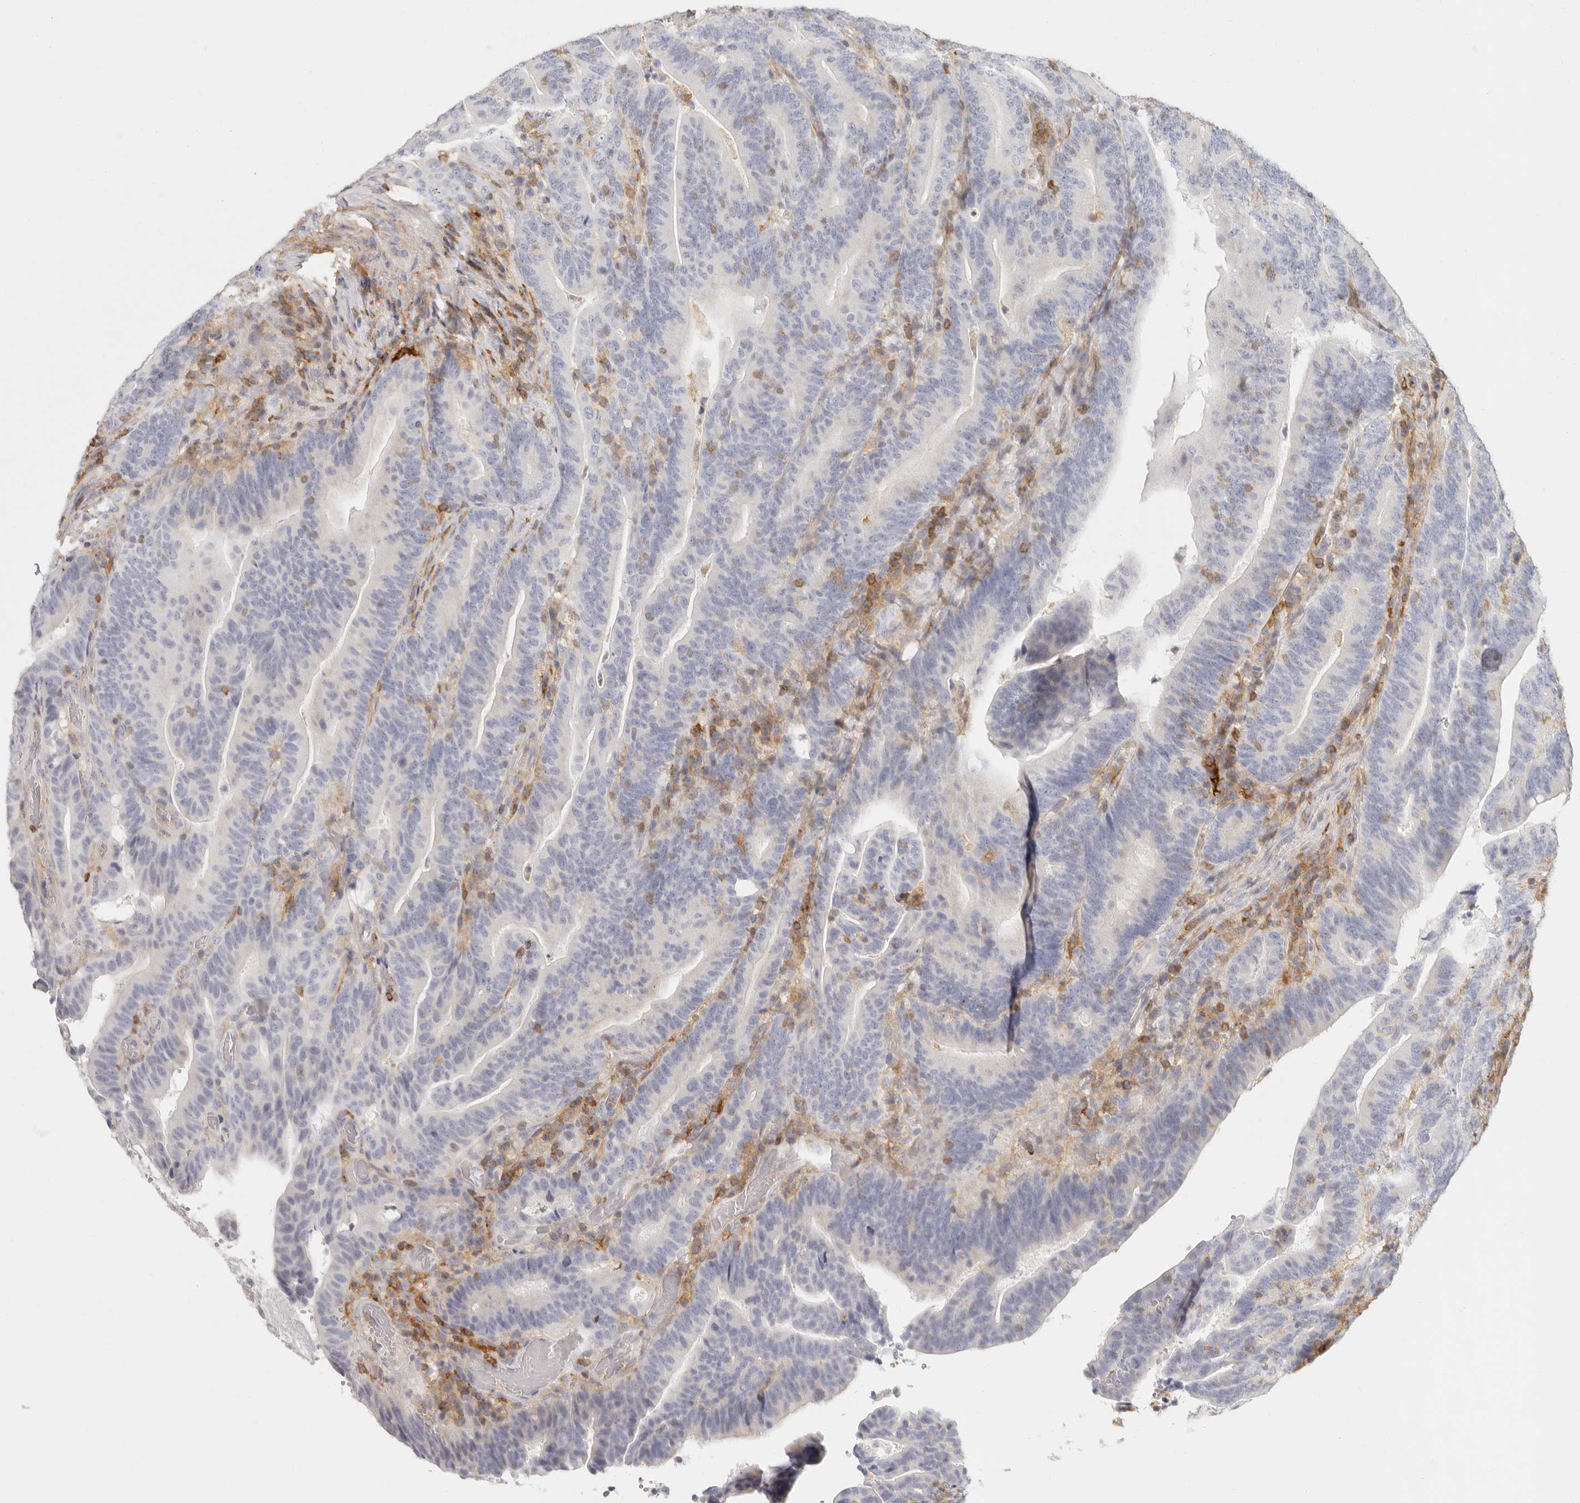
{"staining": {"intensity": "negative", "quantity": "none", "location": "none"}, "tissue": "colorectal cancer", "cell_type": "Tumor cells", "image_type": "cancer", "snomed": [{"axis": "morphology", "description": "Adenocarcinoma, NOS"}, {"axis": "topography", "description": "Colon"}], "caption": "DAB immunohistochemical staining of colorectal adenocarcinoma shows no significant positivity in tumor cells.", "gene": "NIBAN1", "patient": {"sex": "female", "age": 66}}